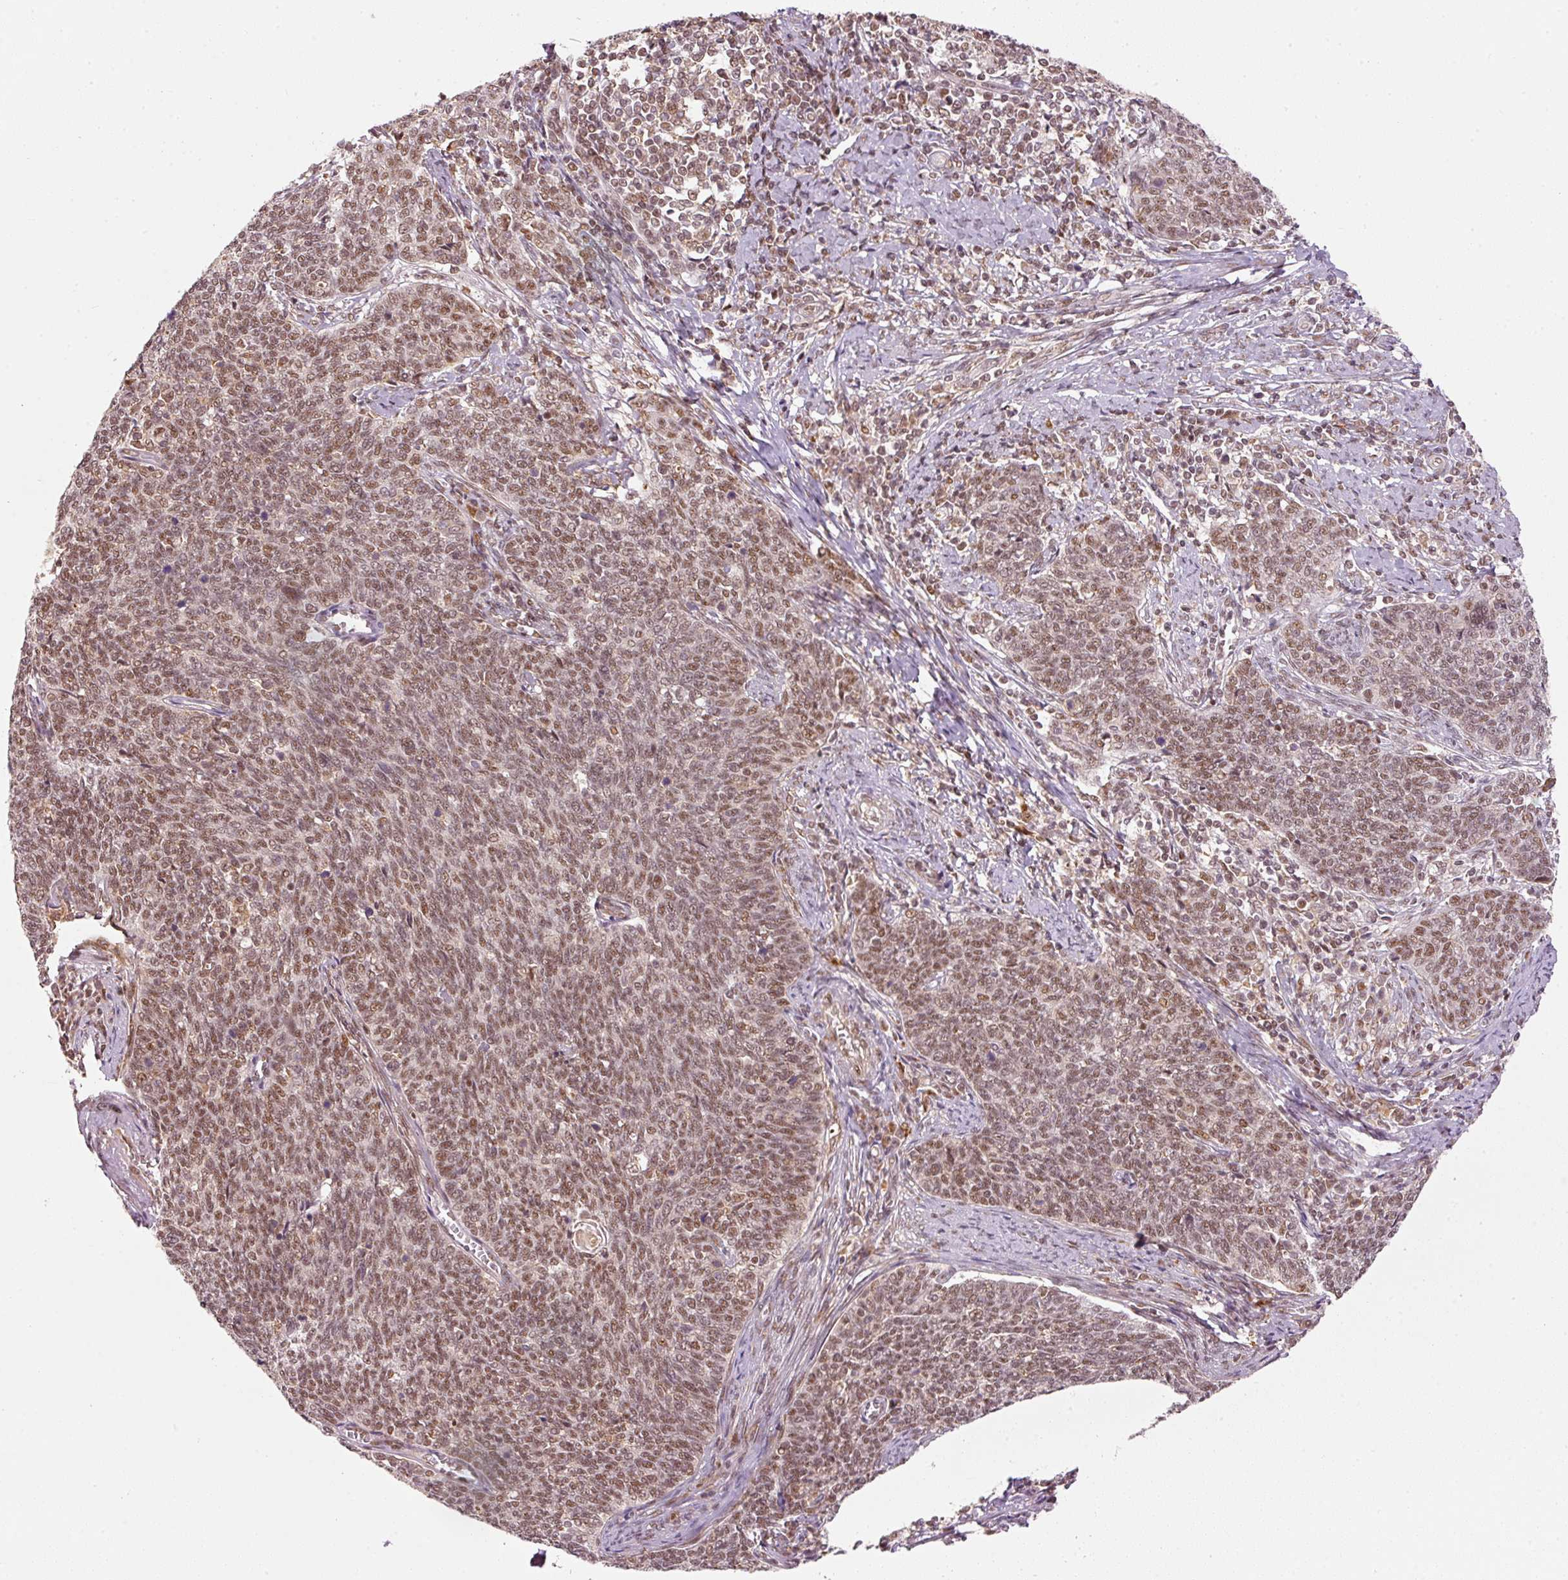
{"staining": {"intensity": "moderate", "quantity": ">75%", "location": "nuclear"}, "tissue": "cervical cancer", "cell_type": "Tumor cells", "image_type": "cancer", "snomed": [{"axis": "morphology", "description": "Squamous cell carcinoma, NOS"}, {"axis": "topography", "description": "Cervix"}], "caption": "The image reveals immunohistochemical staining of squamous cell carcinoma (cervical). There is moderate nuclear expression is seen in about >75% of tumor cells.", "gene": "THOC6", "patient": {"sex": "female", "age": 39}}